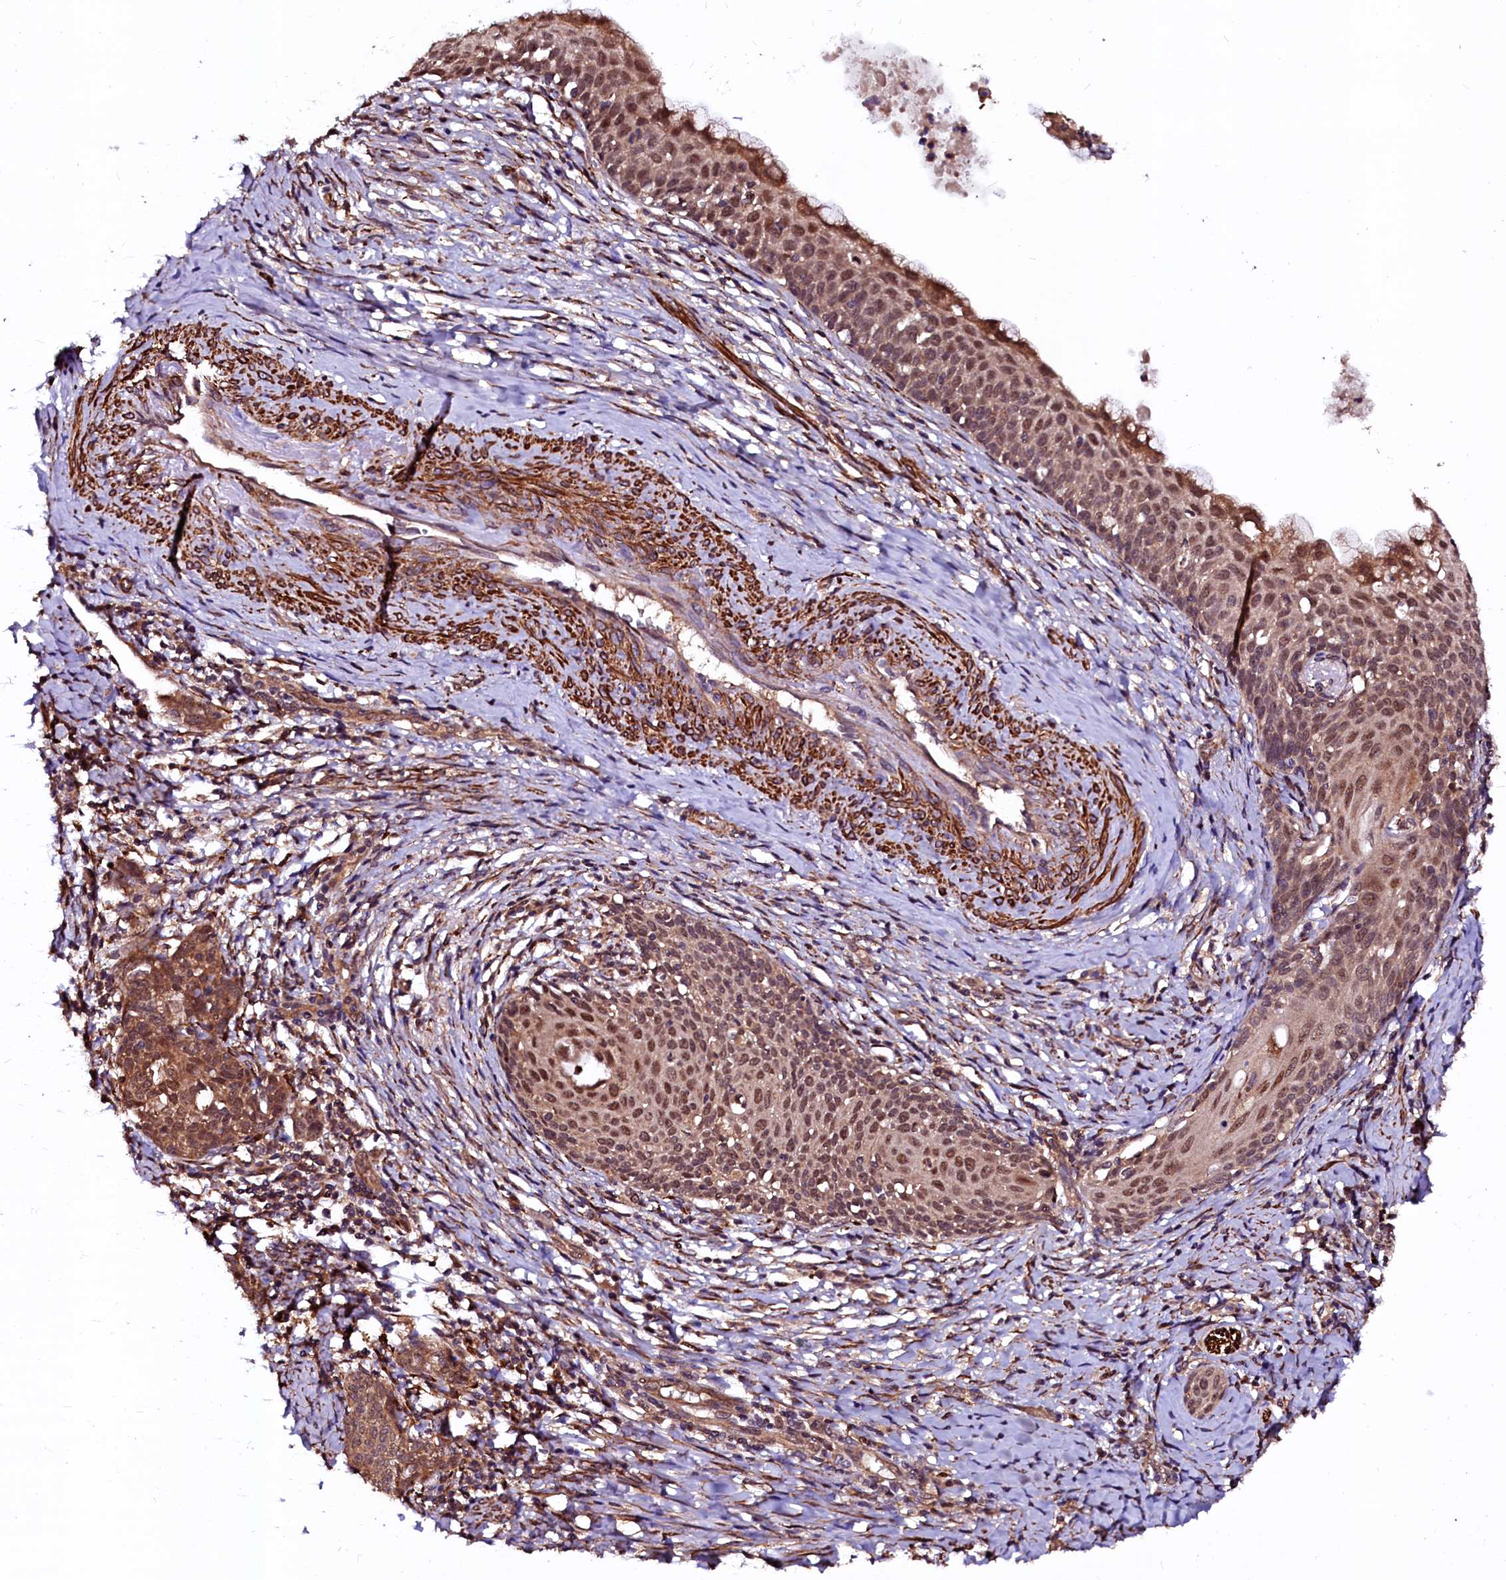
{"staining": {"intensity": "moderate", "quantity": ">75%", "location": "cytoplasmic/membranous,nuclear"}, "tissue": "cervical cancer", "cell_type": "Tumor cells", "image_type": "cancer", "snomed": [{"axis": "morphology", "description": "Squamous cell carcinoma, NOS"}, {"axis": "topography", "description": "Cervix"}], "caption": "This histopathology image exhibits IHC staining of cervical cancer (squamous cell carcinoma), with medium moderate cytoplasmic/membranous and nuclear expression in about >75% of tumor cells.", "gene": "N4BP1", "patient": {"sex": "female", "age": 52}}